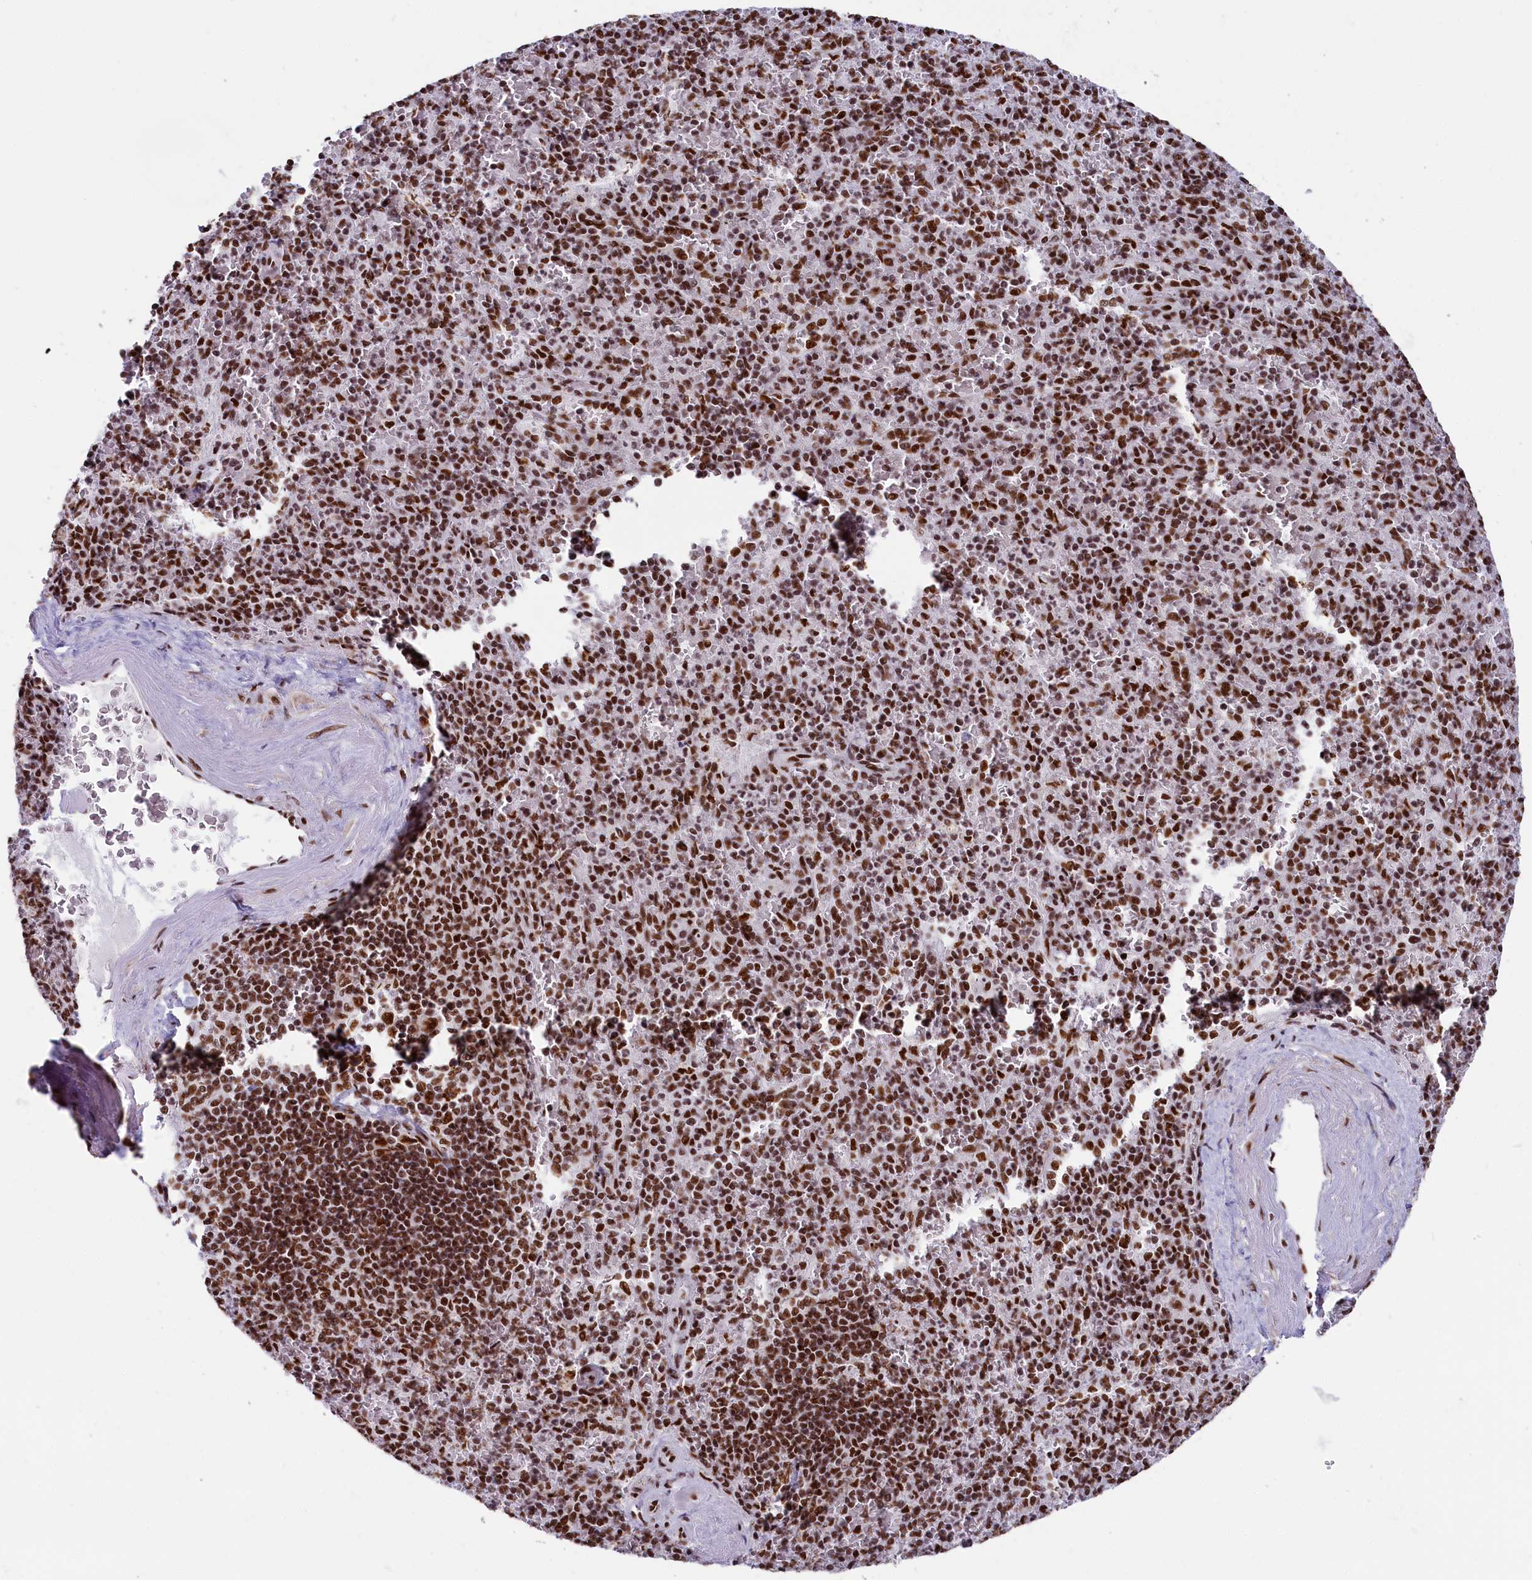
{"staining": {"intensity": "strong", "quantity": ">75%", "location": "nuclear"}, "tissue": "spleen", "cell_type": "Cells in red pulp", "image_type": "normal", "snomed": [{"axis": "morphology", "description": "Normal tissue, NOS"}, {"axis": "topography", "description": "Spleen"}], "caption": "Protein expression by IHC demonstrates strong nuclear expression in about >75% of cells in red pulp in normal spleen. The staining was performed using DAB, with brown indicating positive protein expression. Nuclei are stained blue with hematoxylin.", "gene": "SNRNP70", "patient": {"sex": "male", "age": 82}}